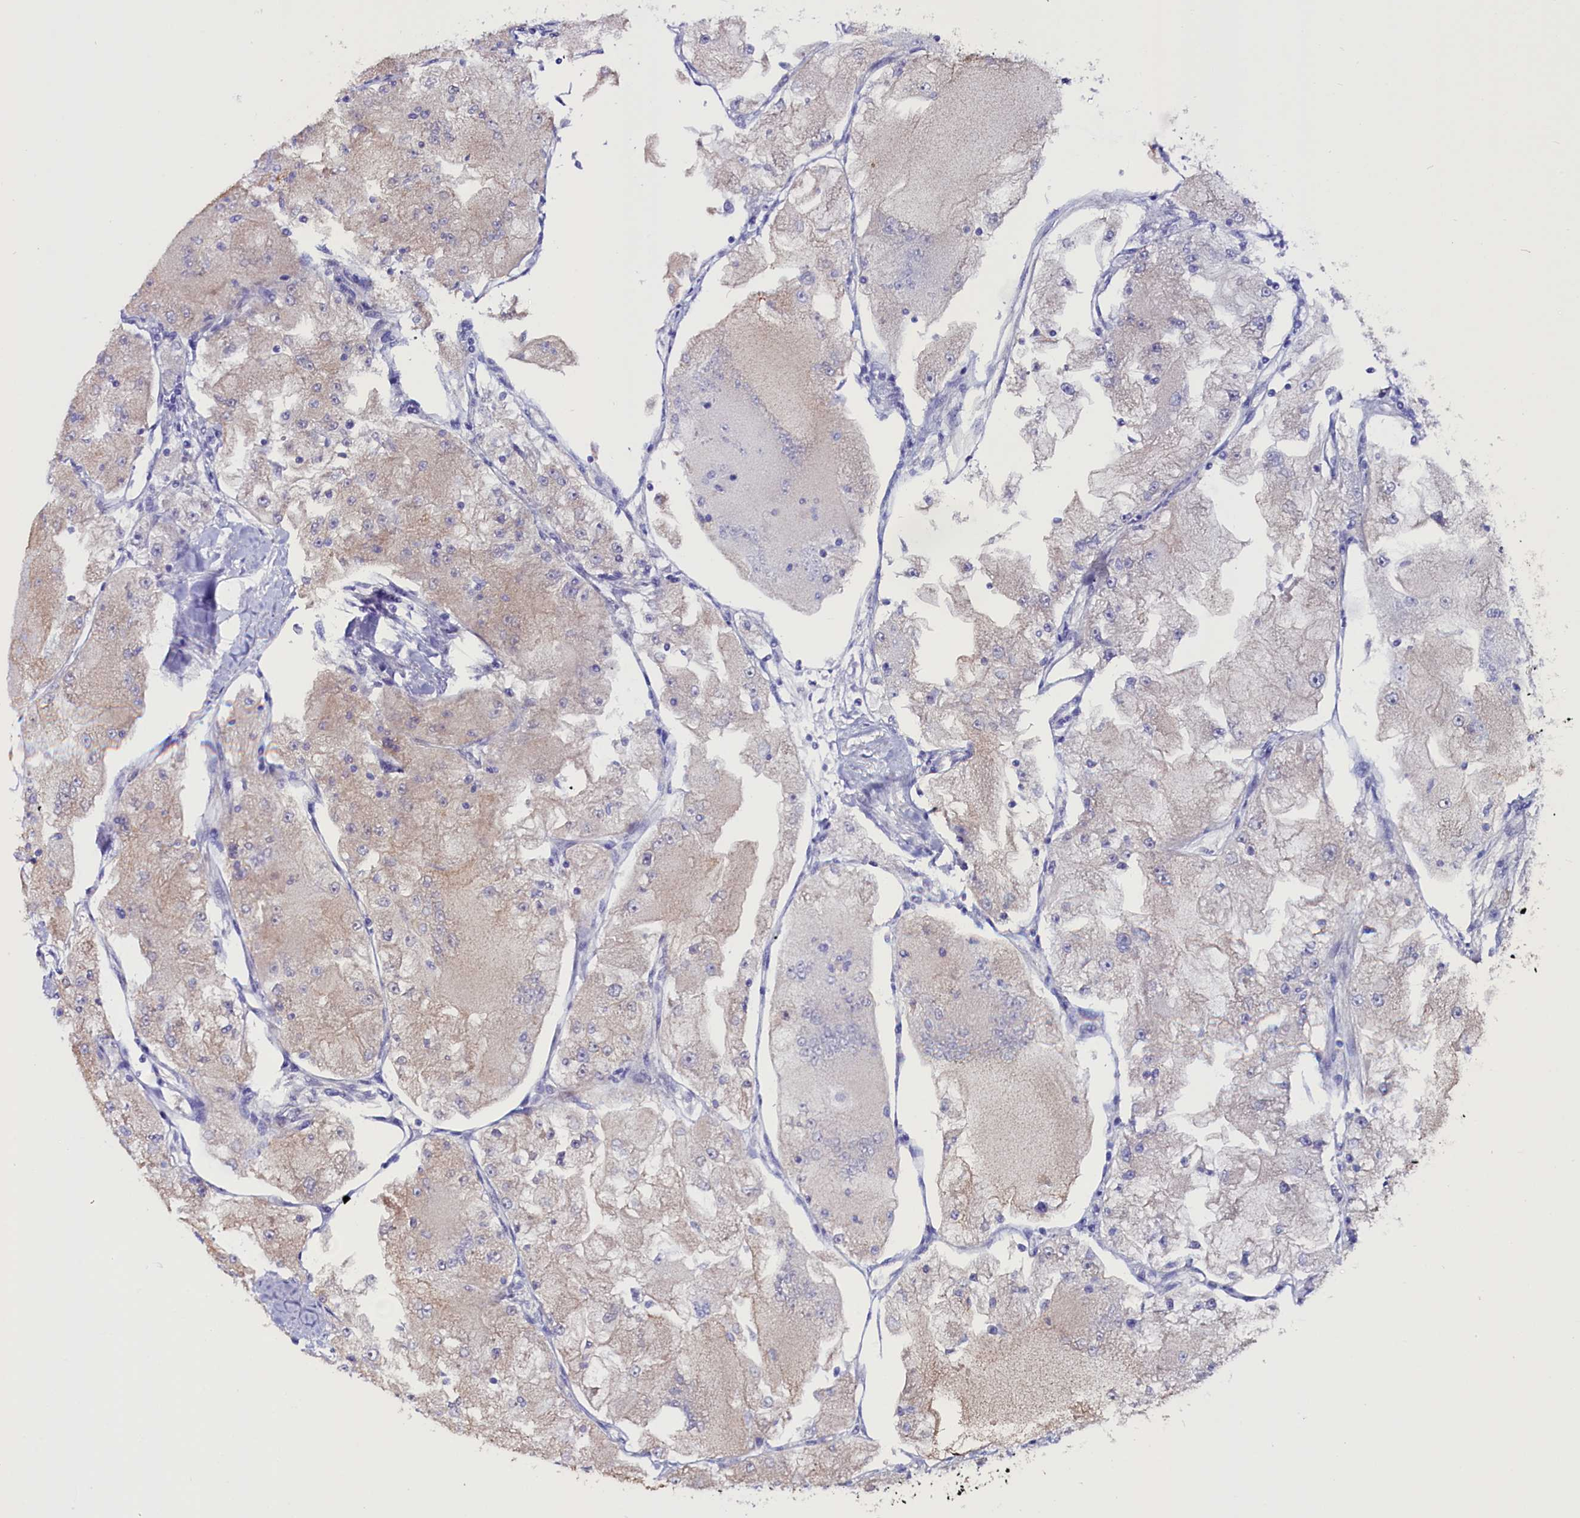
{"staining": {"intensity": "negative", "quantity": "none", "location": "none"}, "tissue": "renal cancer", "cell_type": "Tumor cells", "image_type": "cancer", "snomed": [{"axis": "morphology", "description": "Adenocarcinoma, NOS"}, {"axis": "topography", "description": "Kidney"}], "caption": "Tumor cells are negative for protein expression in human renal cancer. (DAB (3,3'-diaminobenzidine) immunohistochemistry with hematoxylin counter stain).", "gene": "CIAPIN1", "patient": {"sex": "female", "age": 72}}